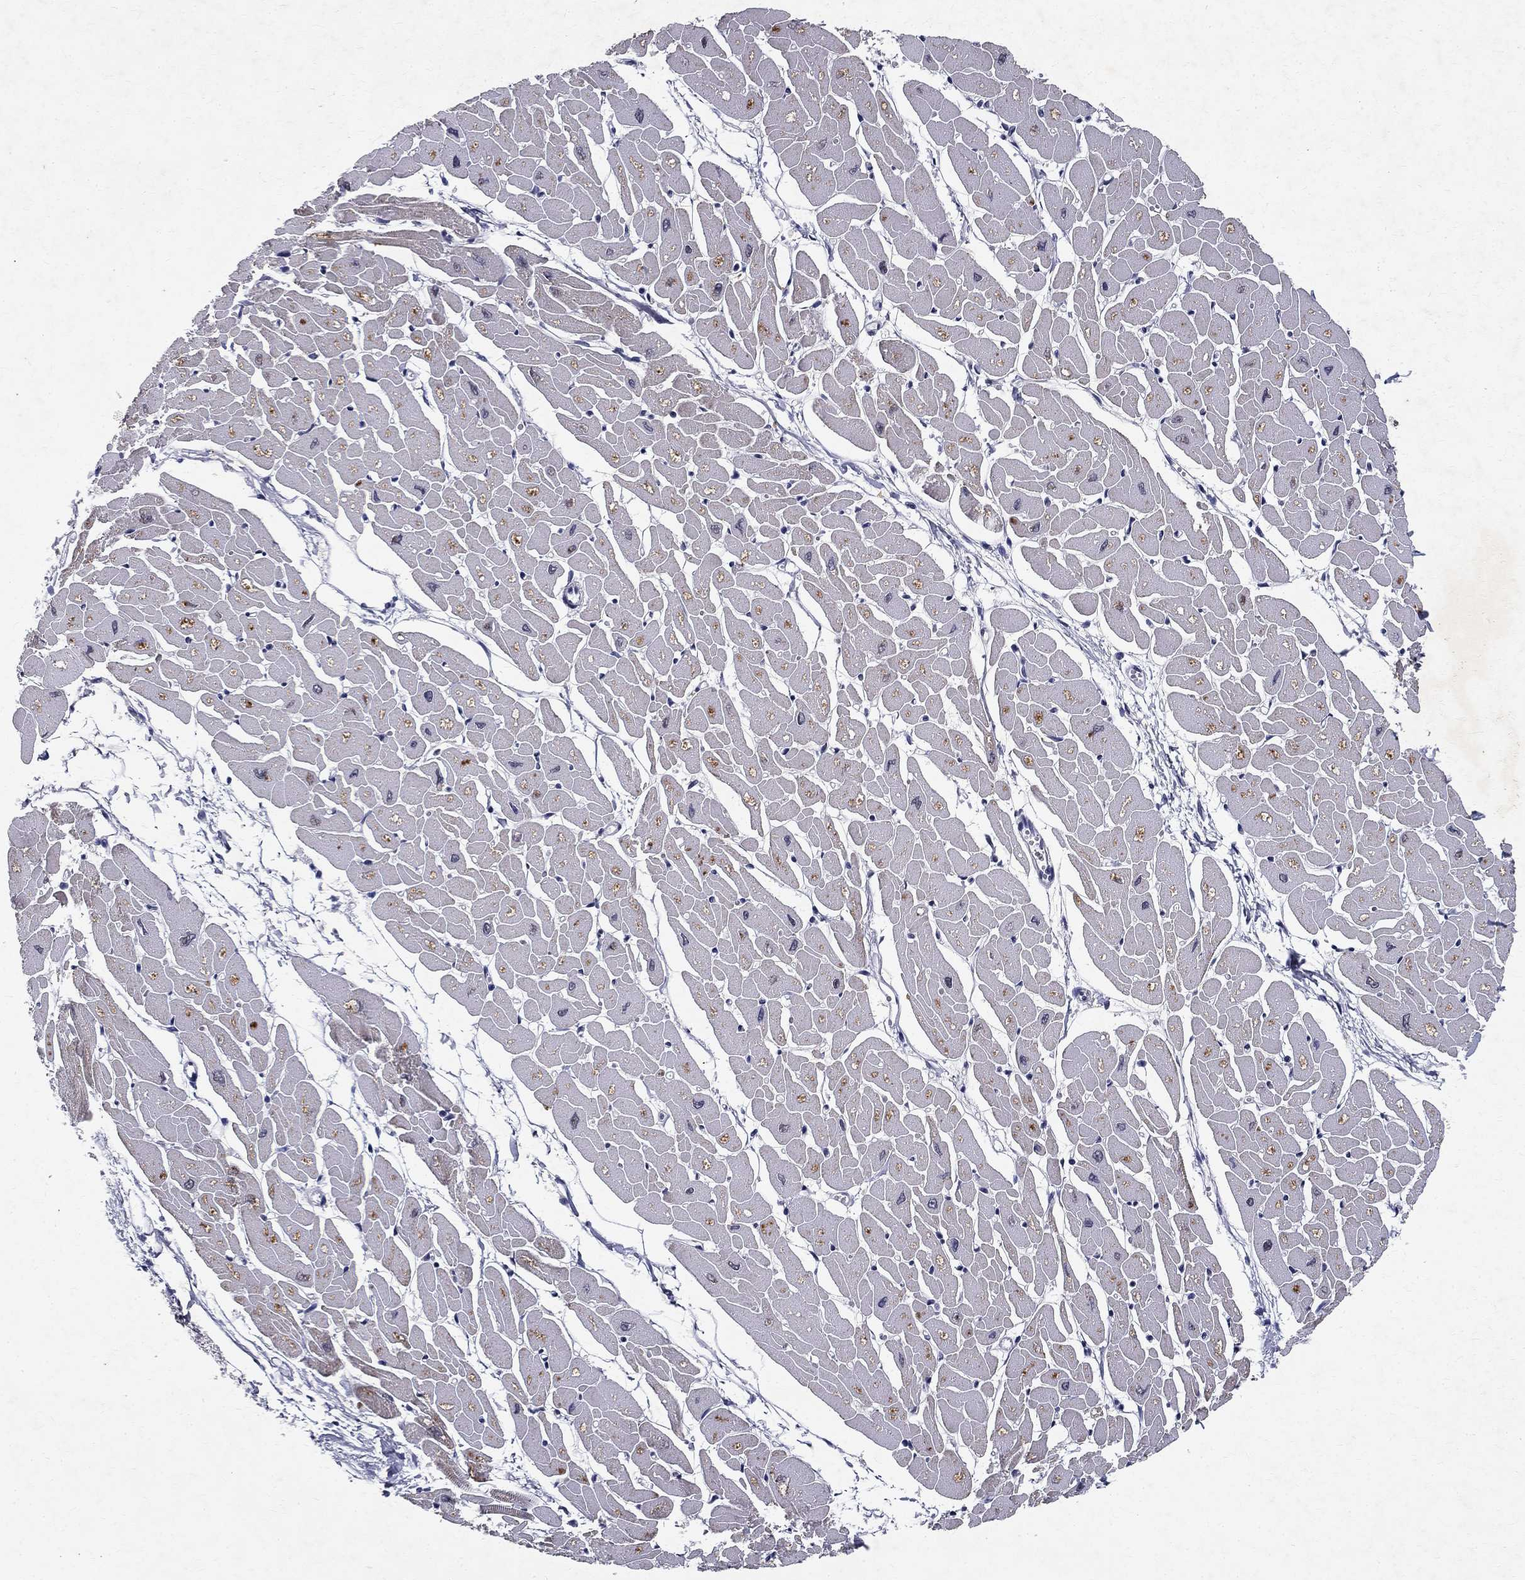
{"staining": {"intensity": "weak", "quantity": "<25%", "location": "nuclear"}, "tissue": "heart muscle", "cell_type": "Cardiomyocytes", "image_type": "normal", "snomed": [{"axis": "morphology", "description": "Normal tissue, NOS"}, {"axis": "topography", "description": "Heart"}], "caption": "High magnification brightfield microscopy of unremarkable heart muscle stained with DAB (3,3'-diaminobenzidine) (brown) and counterstained with hematoxylin (blue): cardiomyocytes show no significant positivity.", "gene": "RBFOX1", "patient": {"sex": "male", "age": 57}}